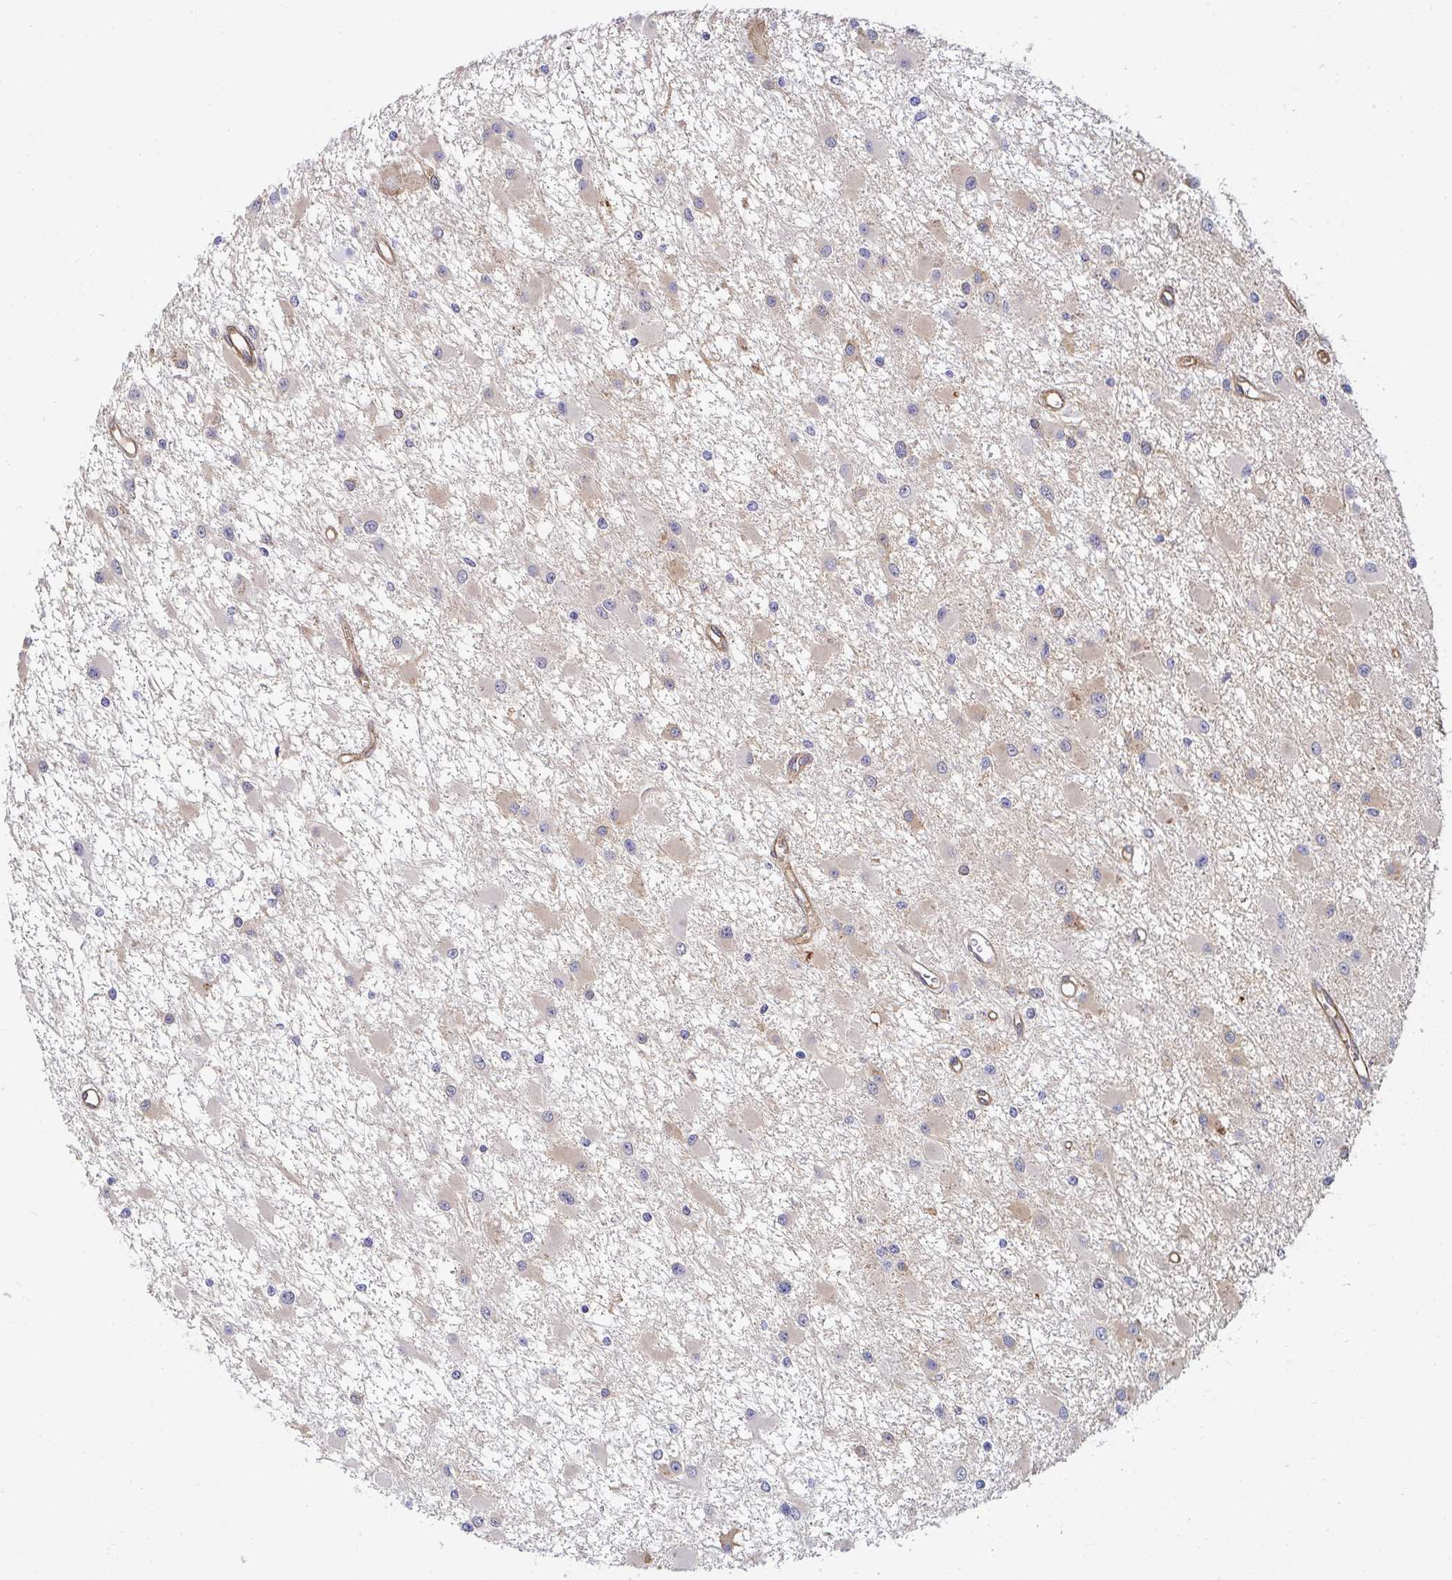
{"staining": {"intensity": "negative", "quantity": "none", "location": "none"}, "tissue": "glioma", "cell_type": "Tumor cells", "image_type": "cancer", "snomed": [{"axis": "morphology", "description": "Glioma, malignant, High grade"}, {"axis": "topography", "description": "Brain"}], "caption": "Tumor cells are negative for brown protein staining in glioma. (Stains: DAB immunohistochemistry with hematoxylin counter stain, Microscopy: brightfield microscopy at high magnification).", "gene": "CTTN", "patient": {"sex": "male", "age": 54}}